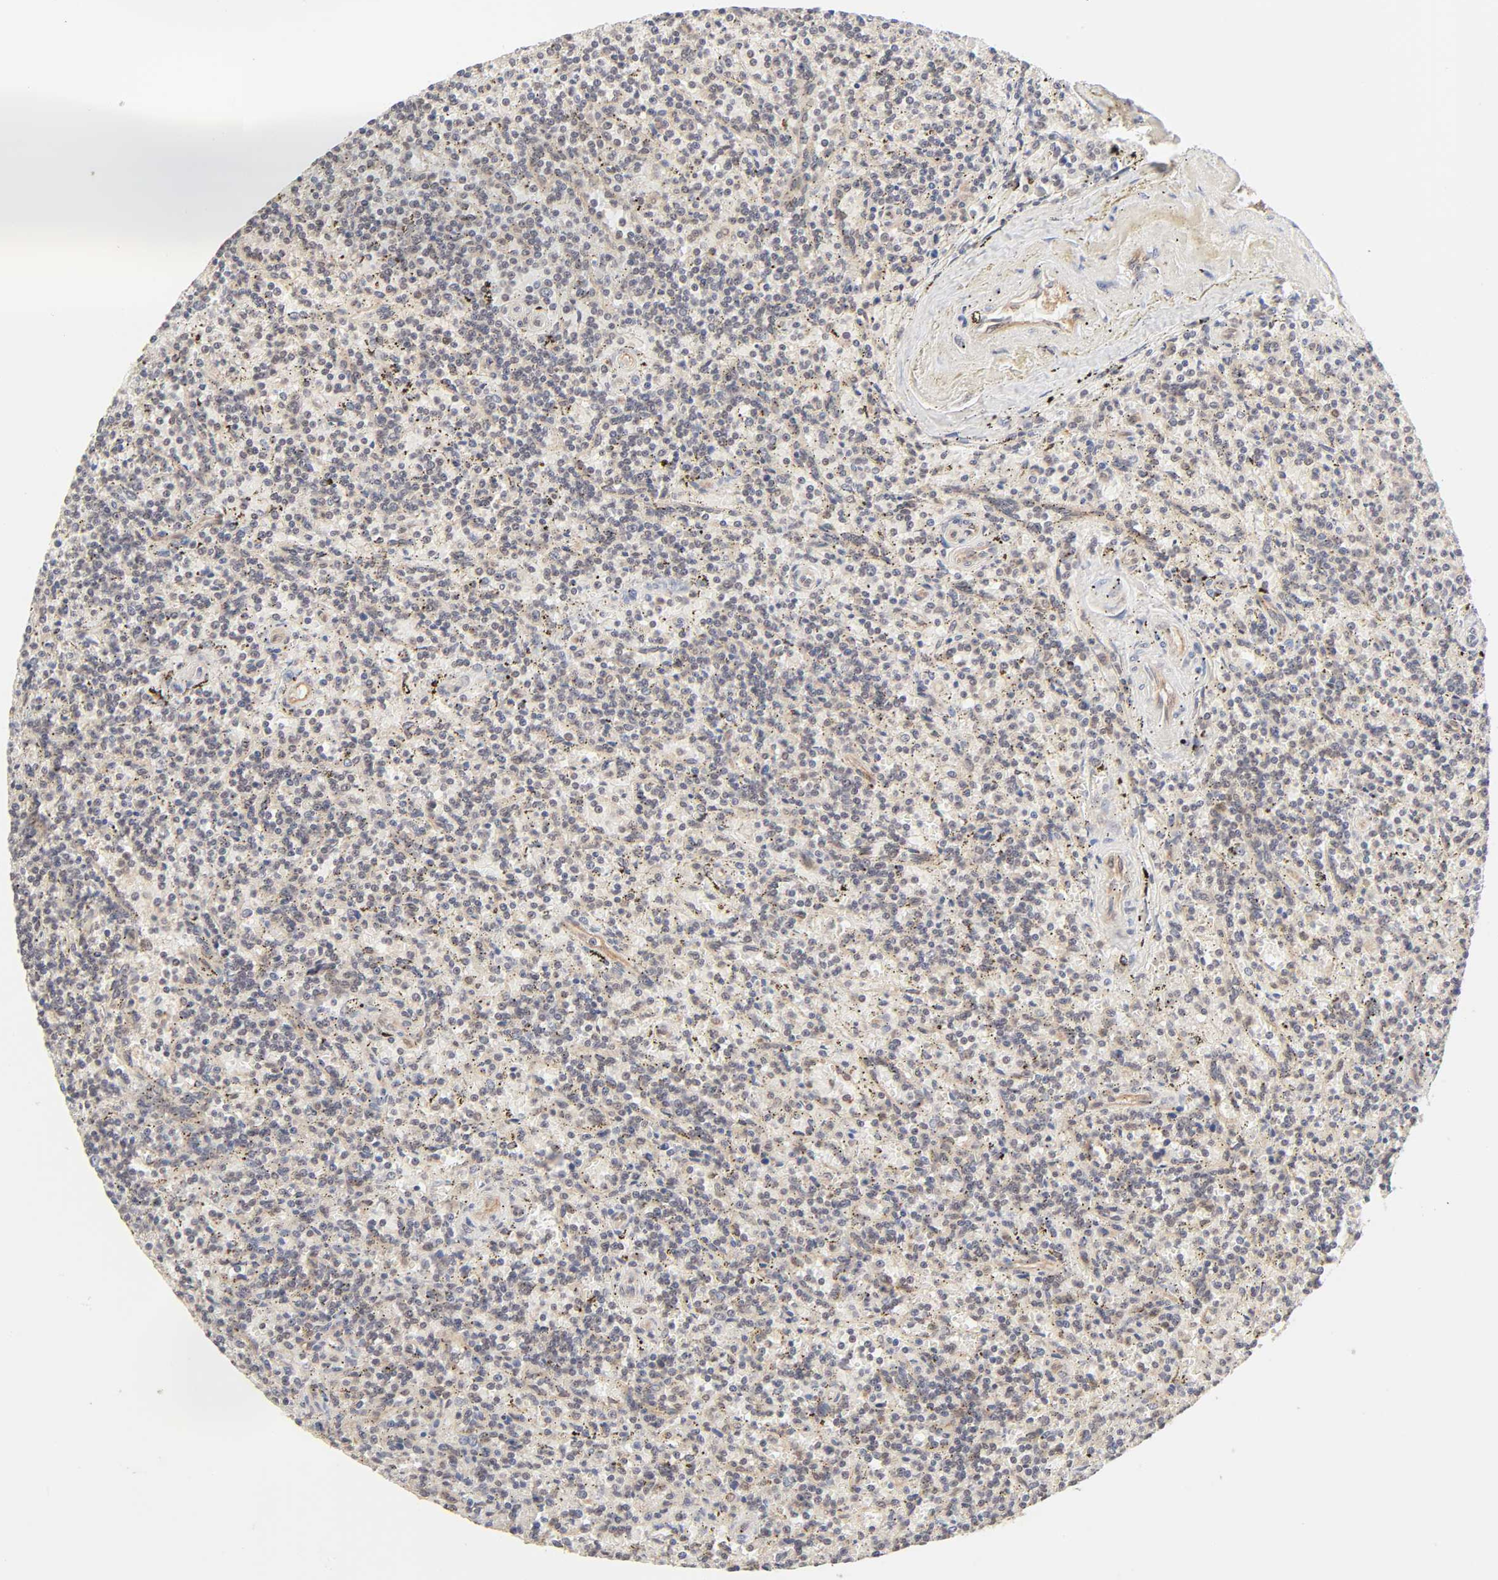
{"staining": {"intensity": "weak", "quantity": "25%-75%", "location": "cytoplasmic/membranous"}, "tissue": "lymphoma", "cell_type": "Tumor cells", "image_type": "cancer", "snomed": [{"axis": "morphology", "description": "Malignant lymphoma, non-Hodgkin's type, Low grade"}, {"axis": "topography", "description": "Spleen"}], "caption": "Lymphoma tissue displays weak cytoplasmic/membranous positivity in about 25%-75% of tumor cells", "gene": "MAPK1", "patient": {"sex": "male", "age": 73}}